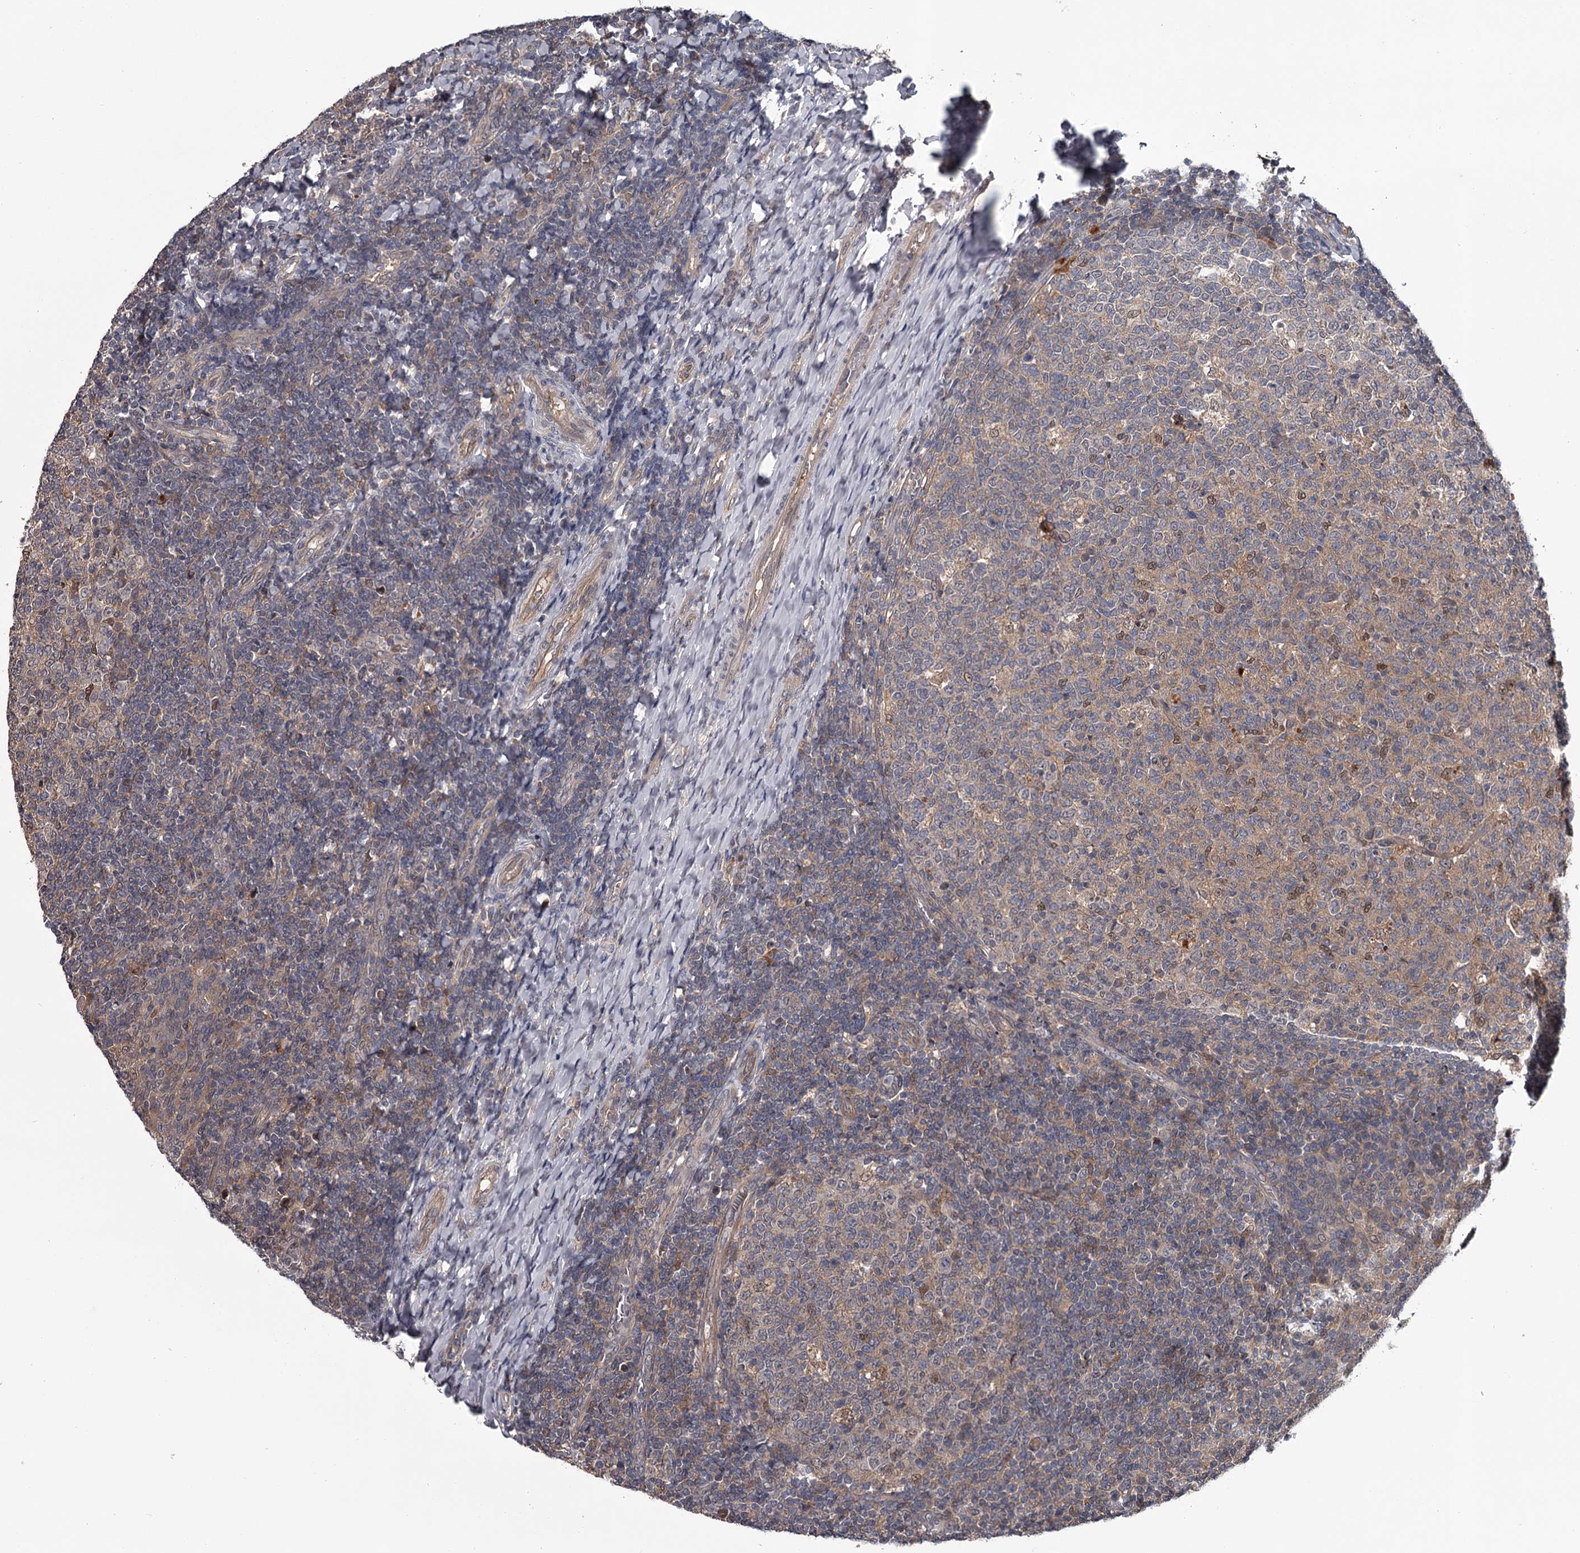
{"staining": {"intensity": "weak", "quantity": "25%-75%", "location": "cytoplasmic/membranous"}, "tissue": "tonsil", "cell_type": "Germinal center cells", "image_type": "normal", "snomed": [{"axis": "morphology", "description": "Normal tissue, NOS"}, {"axis": "topography", "description": "Tonsil"}], "caption": "Approximately 25%-75% of germinal center cells in unremarkable human tonsil reveal weak cytoplasmic/membranous protein positivity as visualized by brown immunohistochemical staining.", "gene": "DAO", "patient": {"sex": "female", "age": 19}}